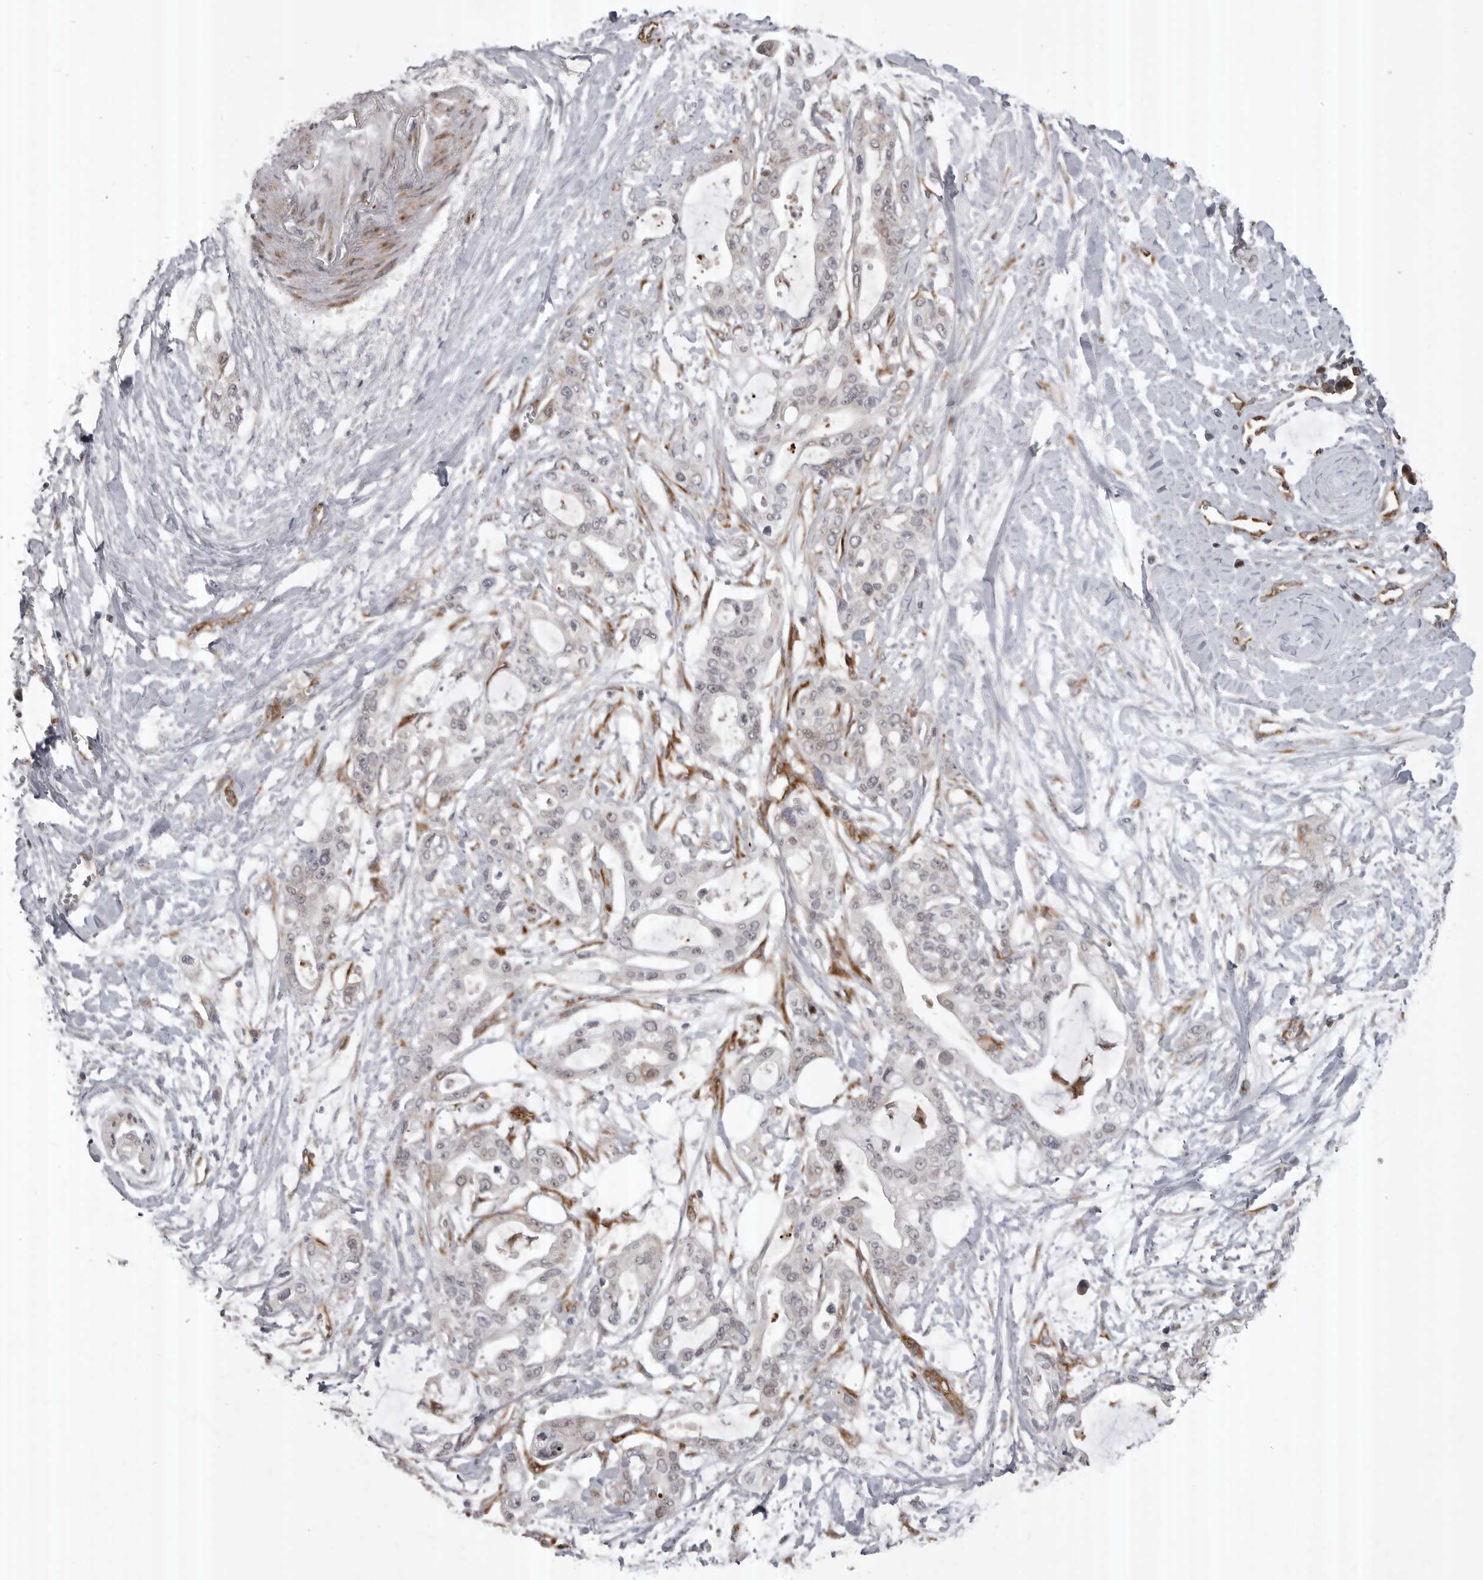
{"staining": {"intensity": "negative", "quantity": "none", "location": "none"}, "tissue": "pancreatic cancer", "cell_type": "Tumor cells", "image_type": "cancer", "snomed": [{"axis": "morphology", "description": "Adenocarcinoma, NOS"}, {"axis": "topography", "description": "Pancreas"}], "caption": "High power microscopy micrograph of an immunohistochemistry micrograph of pancreatic cancer (adenocarcinoma), revealing no significant positivity in tumor cells.", "gene": "ABL1", "patient": {"sex": "male", "age": 68}}